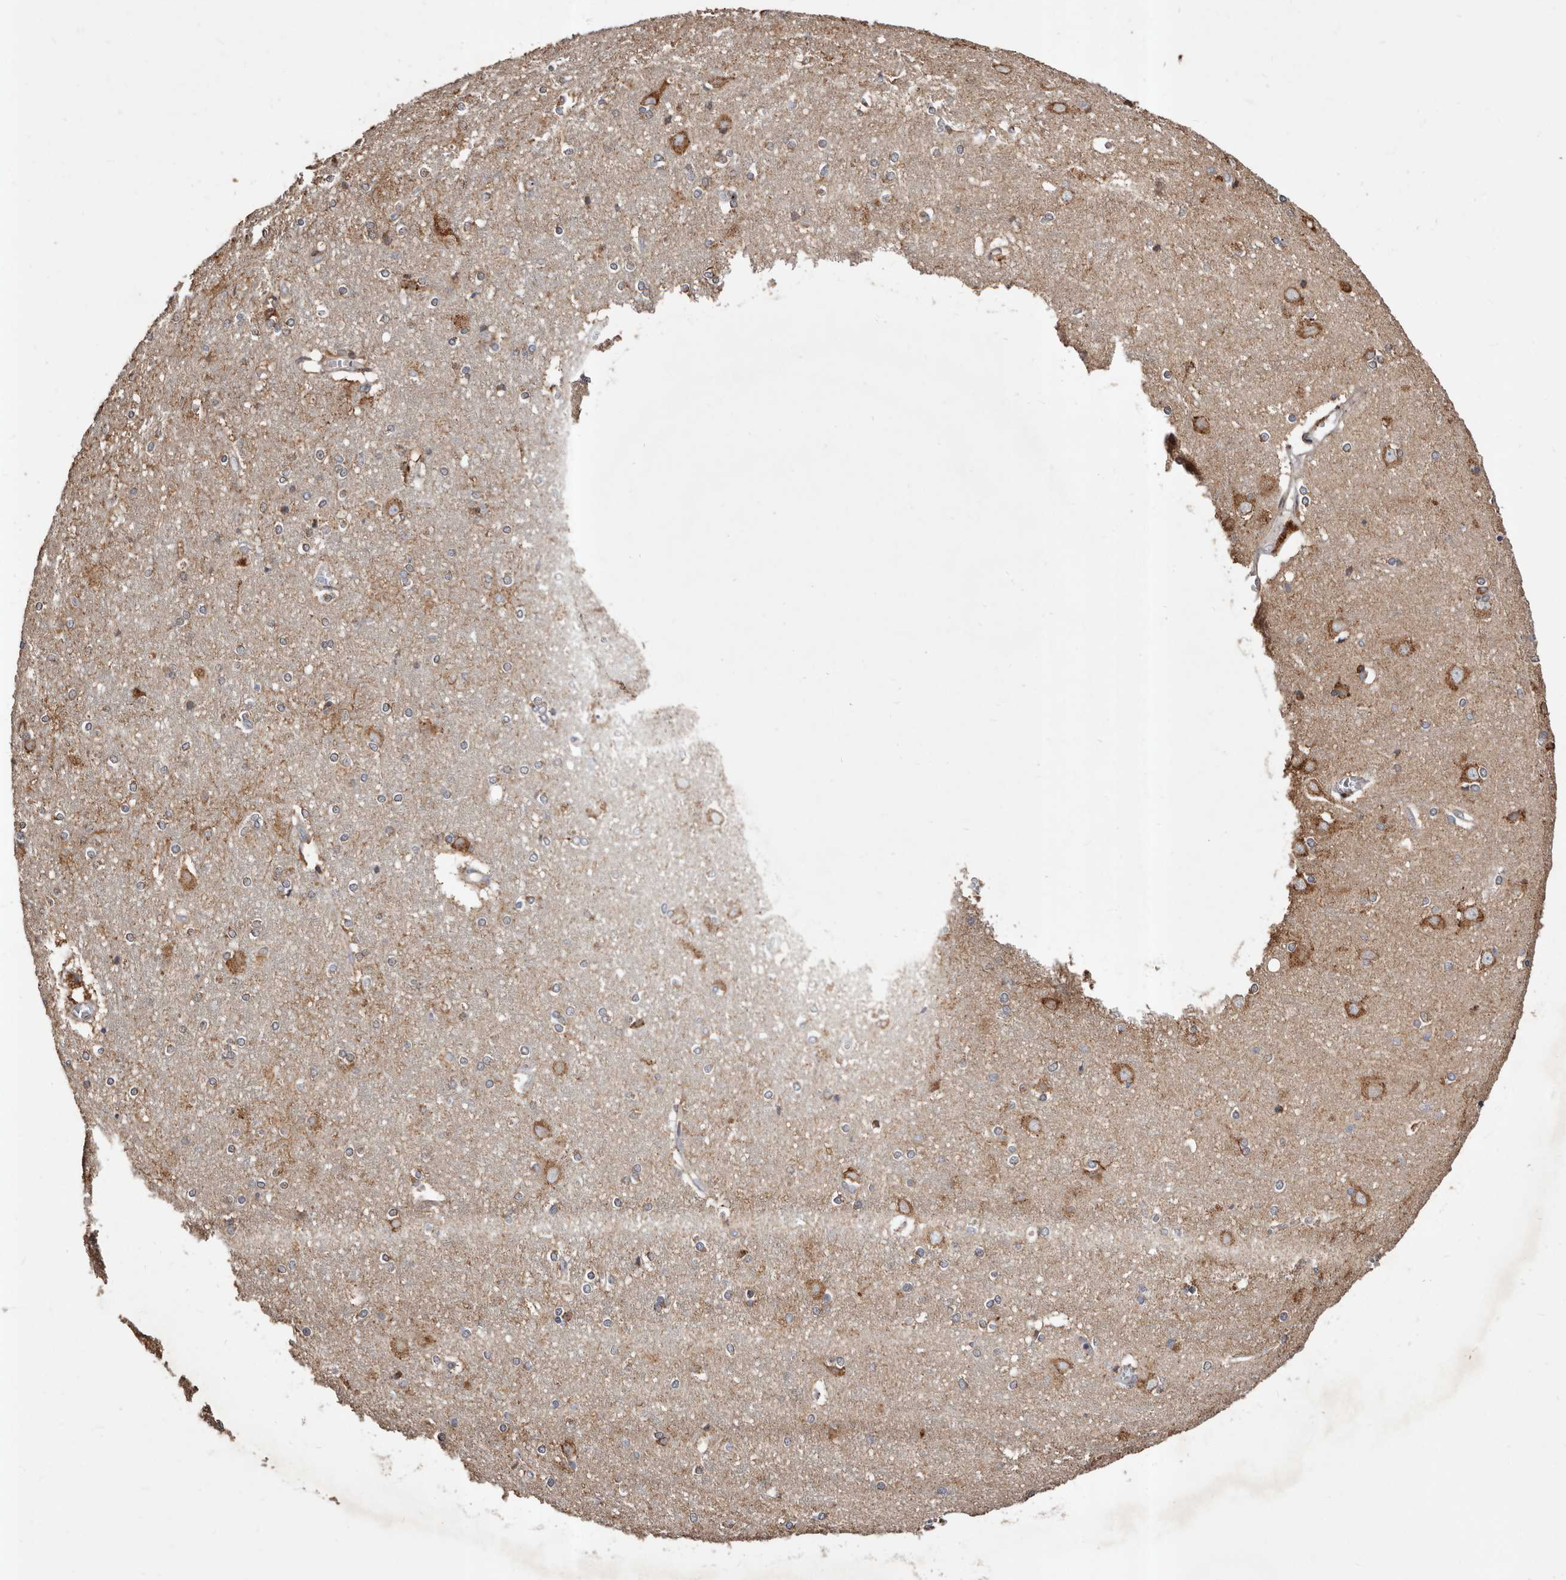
{"staining": {"intensity": "weak", "quantity": "<25%", "location": "cytoplasmic/membranous"}, "tissue": "cerebral cortex", "cell_type": "Endothelial cells", "image_type": "normal", "snomed": [{"axis": "morphology", "description": "Normal tissue, NOS"}, {"axis": "topography", "description": "Cerebral cortex"}], "caption": "Immunohistochemistry (IHC) histopathology image of unremarkable cerebral cortex: human cerebral cortex stained with DAB (3,3'-diaminobenzidine) exhibits no significant protein staining in endothelial cells.", "gene": "STEAP2", "patient": {"sex": "male", "age": 54}}